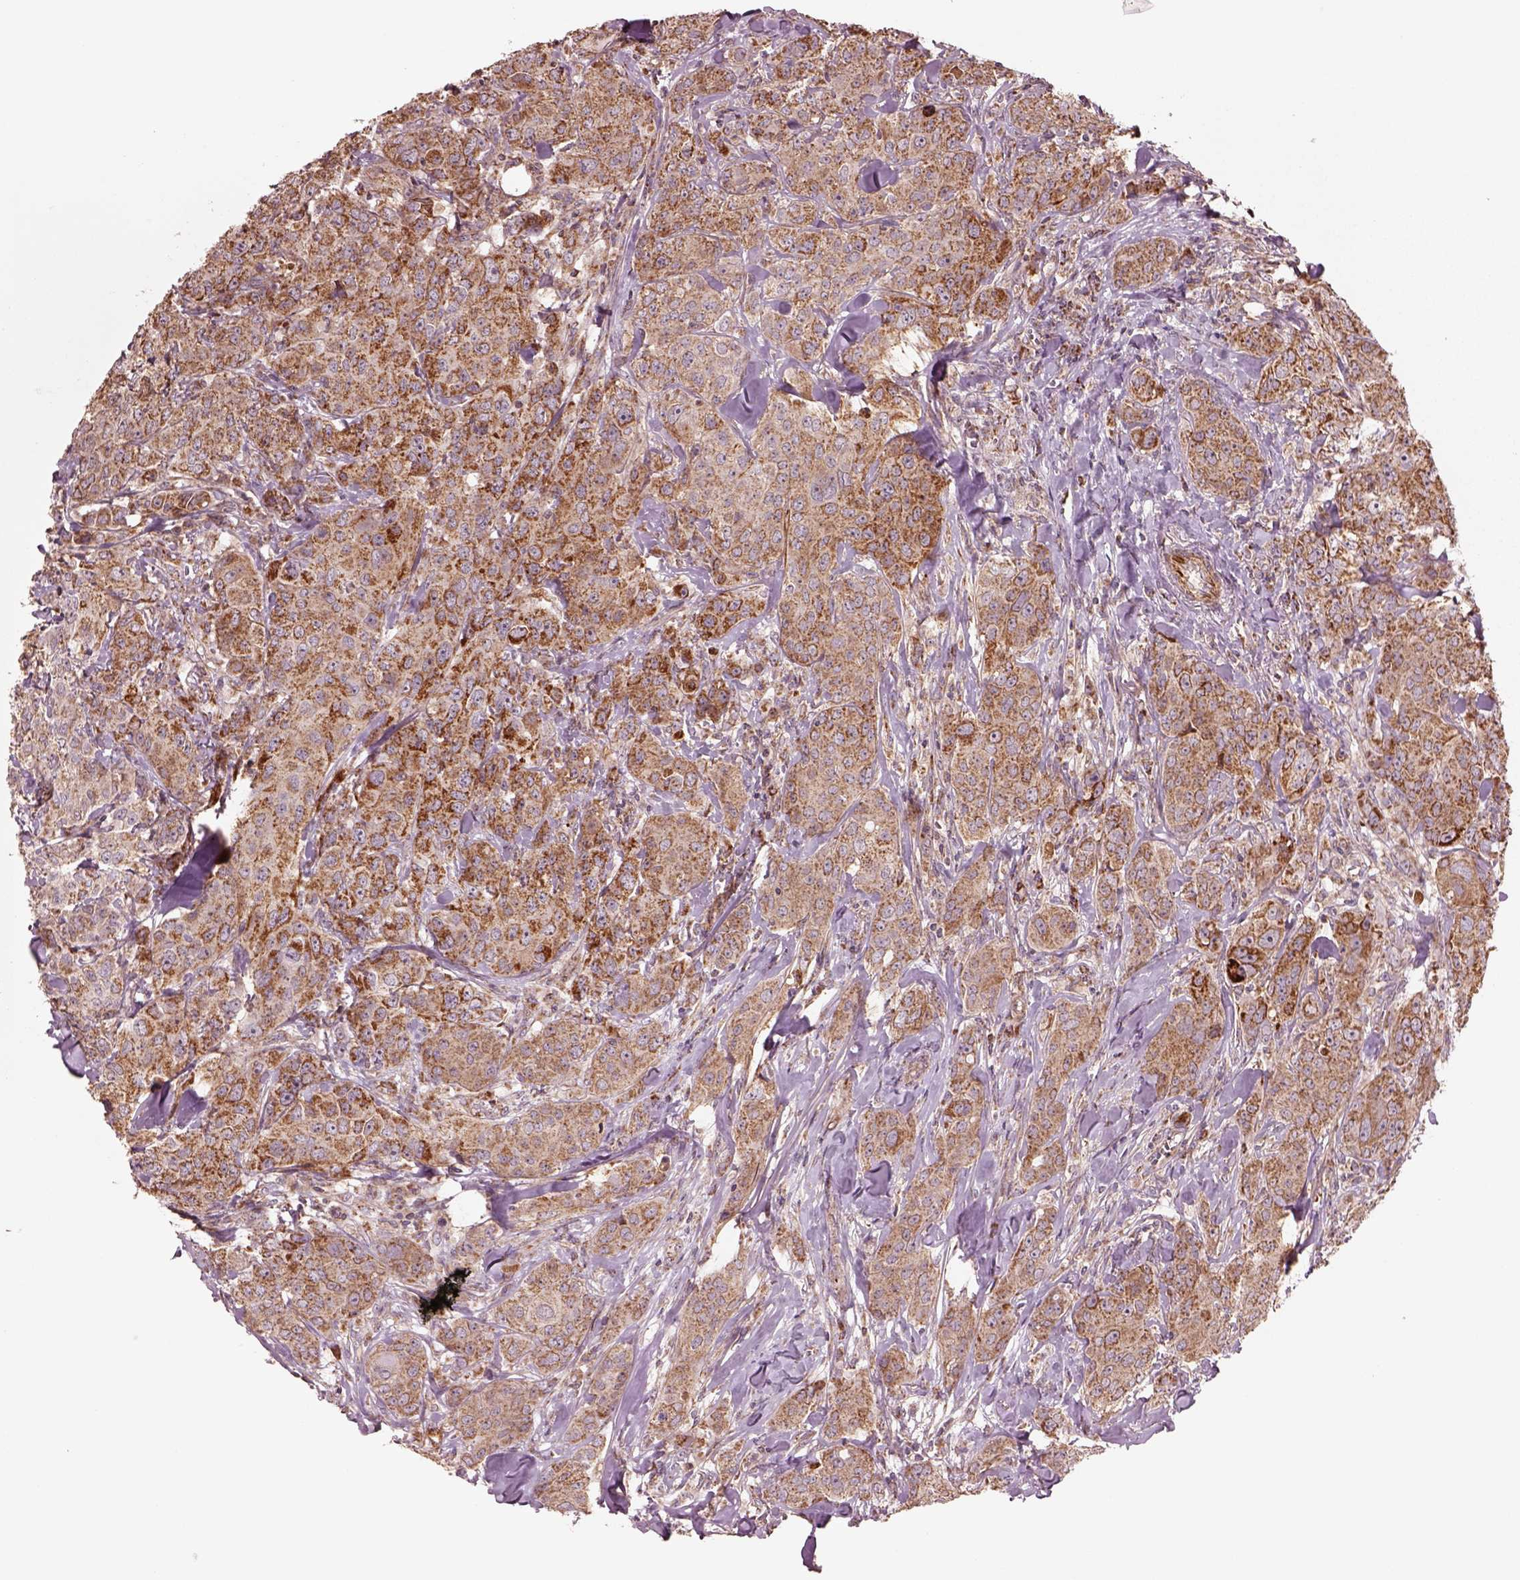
{"staining": {"intensity": "moderate", "quantity": ">75%", "location": "cytoplasmic/membranous"}, "tissue": "breast cancer", "cell_type": "Tumor cells", "image_type": "cancer", "snomed": [{"axis": "morphology", "description": "Duct carcinoma"}, {"axis": "topography", "description": "Breast"}], "caption": "This is a photomicrograph of immunohistochemistry staining of breast cancer (intraductal carcinoma), which shows moderate staining in the cytoplasmic/membranous of tumor cells.", "gene": "SLC25A5", "patient": {"sex": "female", "age": 43}}